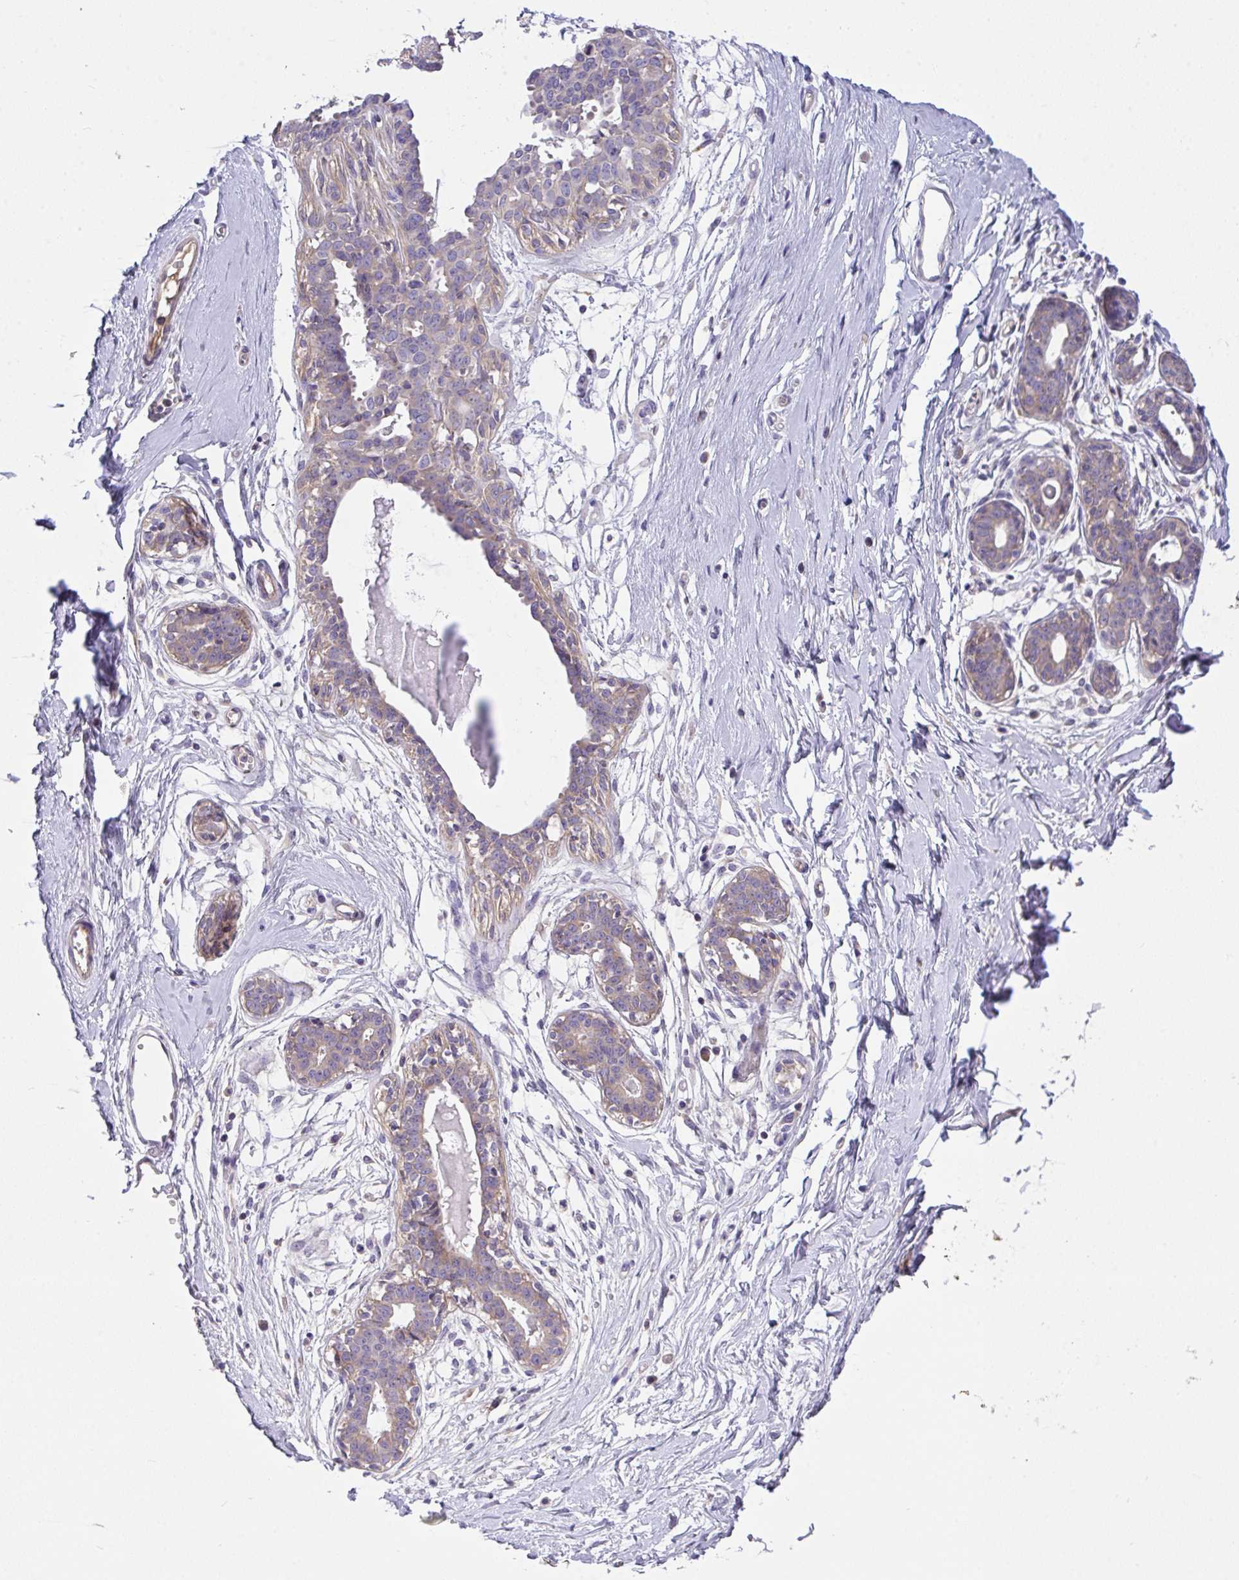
{"staining": {"intensity": "negative", "quantity": "none", "location": "none"}, "tissue": "breast", "cell_type": "Adipocytes", "image_type": "normal", "snomed": [{"axis": "morphology", "description": "Normal tissue, NOS"}, {"axis": "topography", "description": "Breast"}], "caption": "This micrograph is of unremarkable breast stained with immunohistochemistry (IHC) to label a protein in brown with the nuclei are counter-stained blue. There is no positivity in adipocytes. (DAB (3,3'-diaminobenzidine) immunohistochemistry with hematoxylin counter stain).", "gene": "ZNF581", "patient": {"sex": "female", "age": 45}}